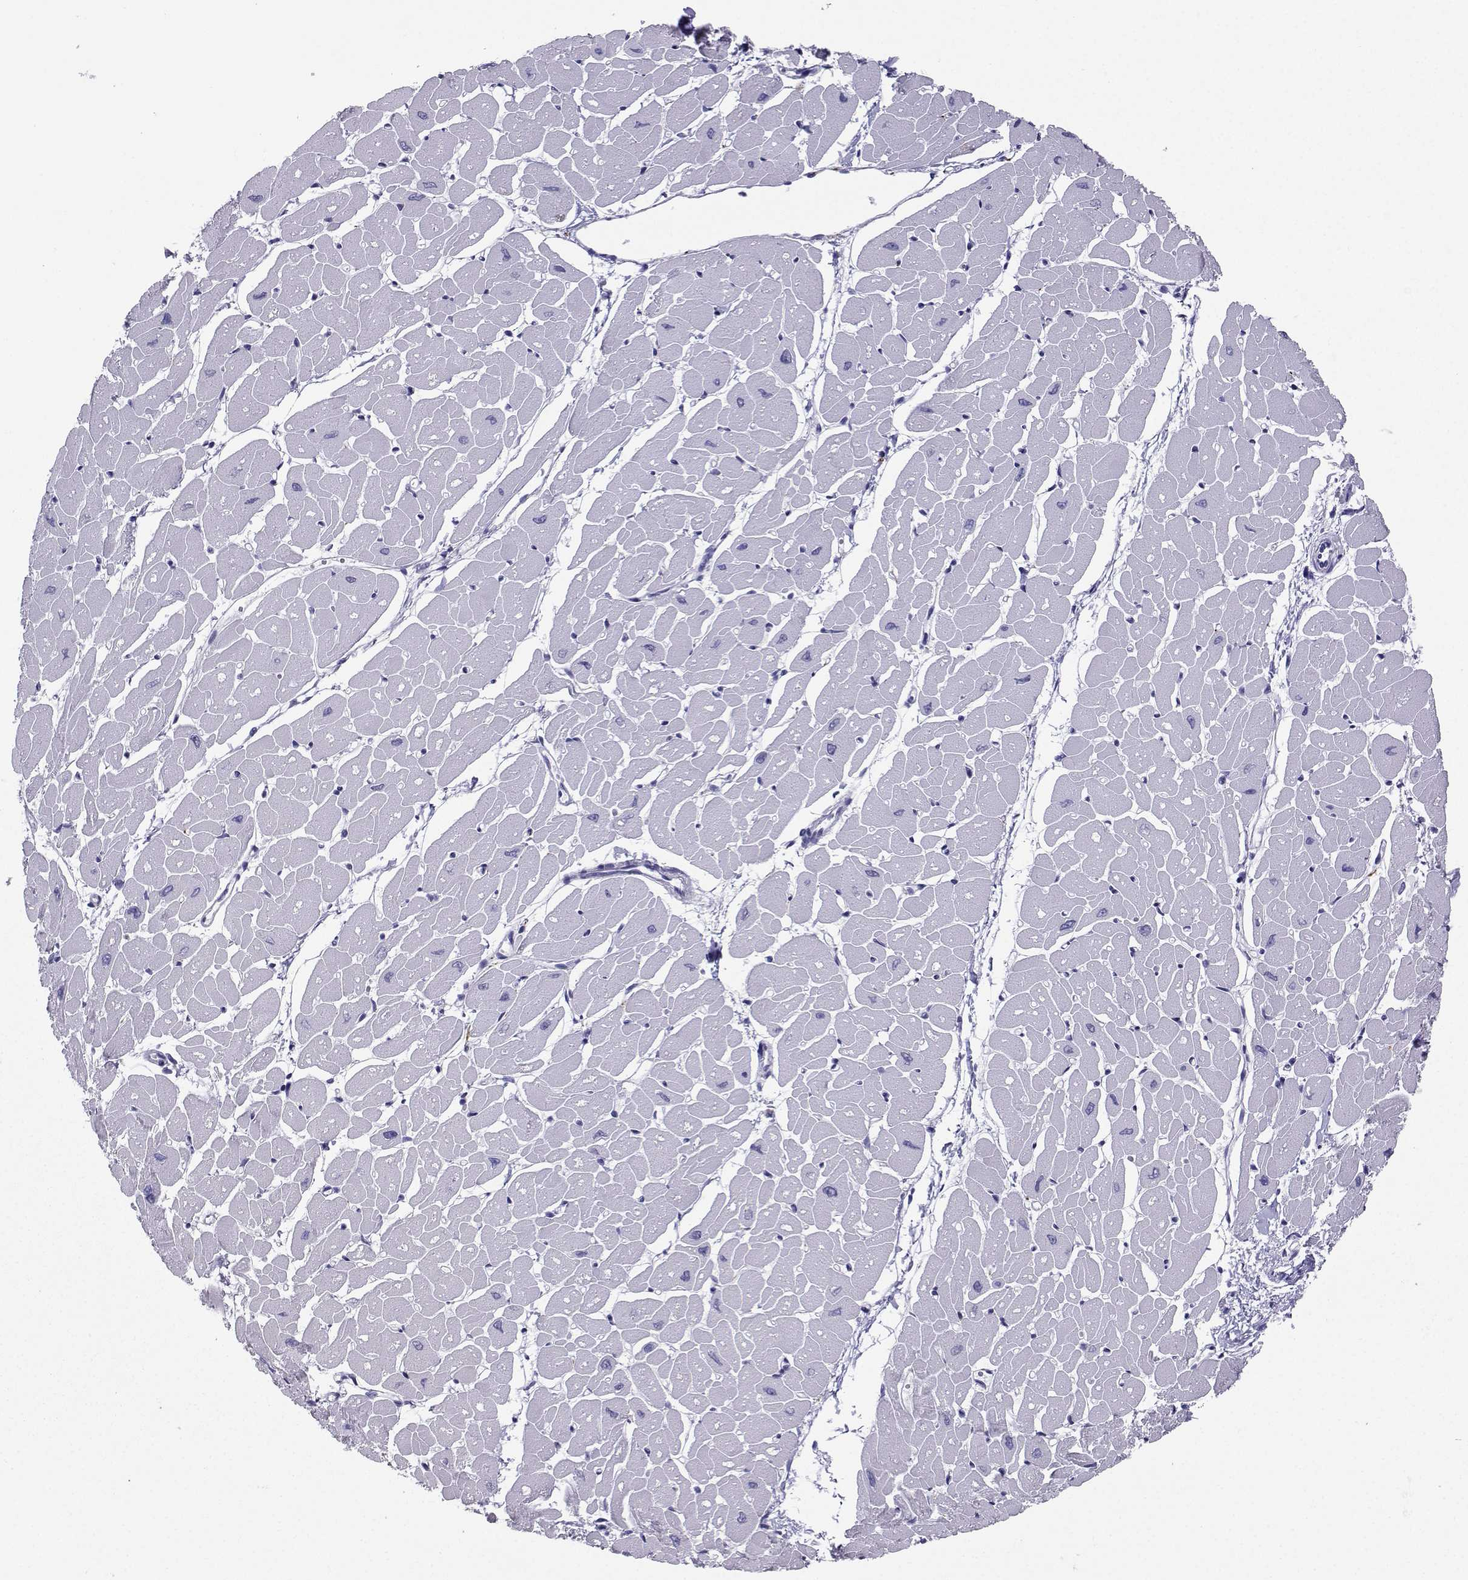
{"staining": {"intensity": "negative", "quantity": "none", "location": "none"}, "tissue": "heart muscle", "cell_type": "Cardiomyocytes", "image_type": "normal", "snomed": [{"axis": "morphology", "description": "Normal tissue, NOS"}, {"axis": "topography", "description": "Heart"}], "caption": "The image exhibits no significant staining in cardiomyocytes of heart muscle.", "gene": "SLC18A2", "patient": {"sex": "male", "age": 57}}